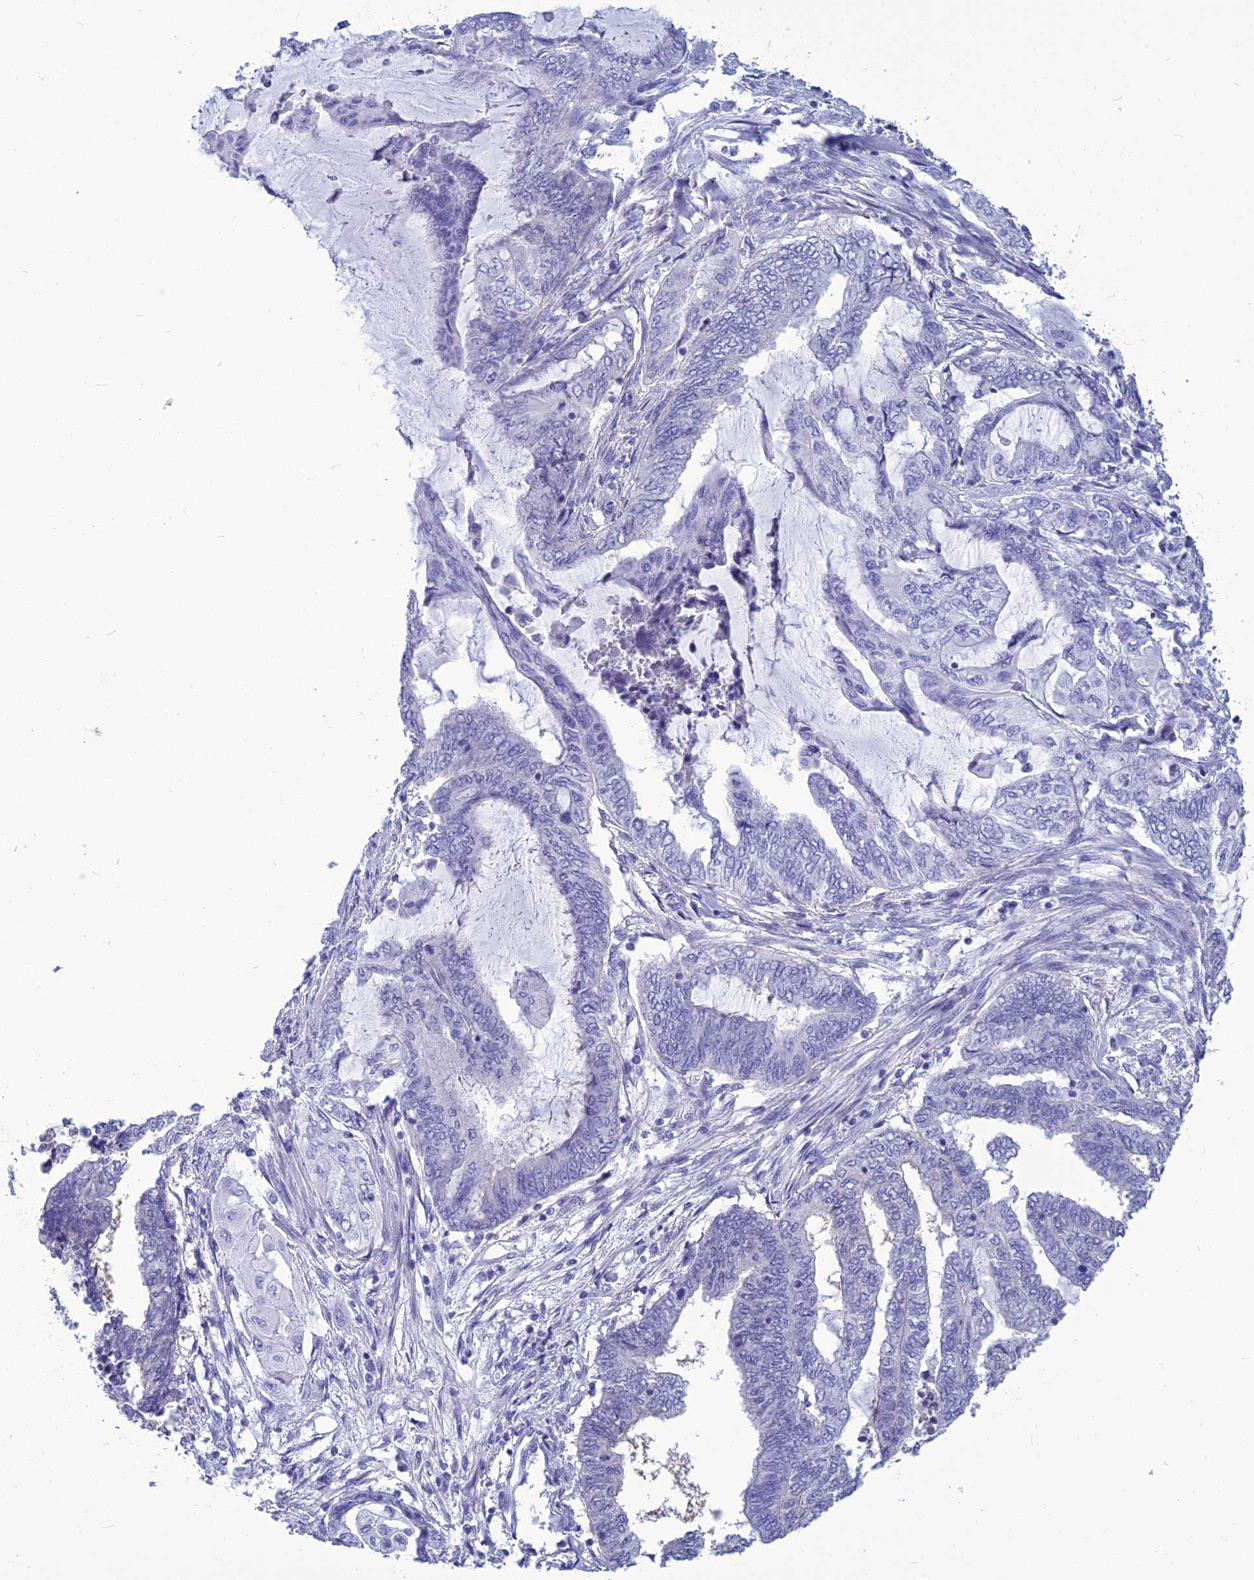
{"staining": {"intensity": "negative", "quantity": "none", "location": "none"}, "tissue": "endometrial cancer", "cell_type": "Tumor cells", "image_type": "cancer", "snomed": [{"axis": "morphology", "description": "Adenocarcinoma, NOS"}, {"axis": "topography", "description": "Uterus"}, {"axis": "topography", "description": "Endometrium"}], "caption": "Tumor cells show no significant positivity in adenocarcinoma (endometrial).", "gene": "BBS2", "patient": {"sex": "female", "age": 70}}